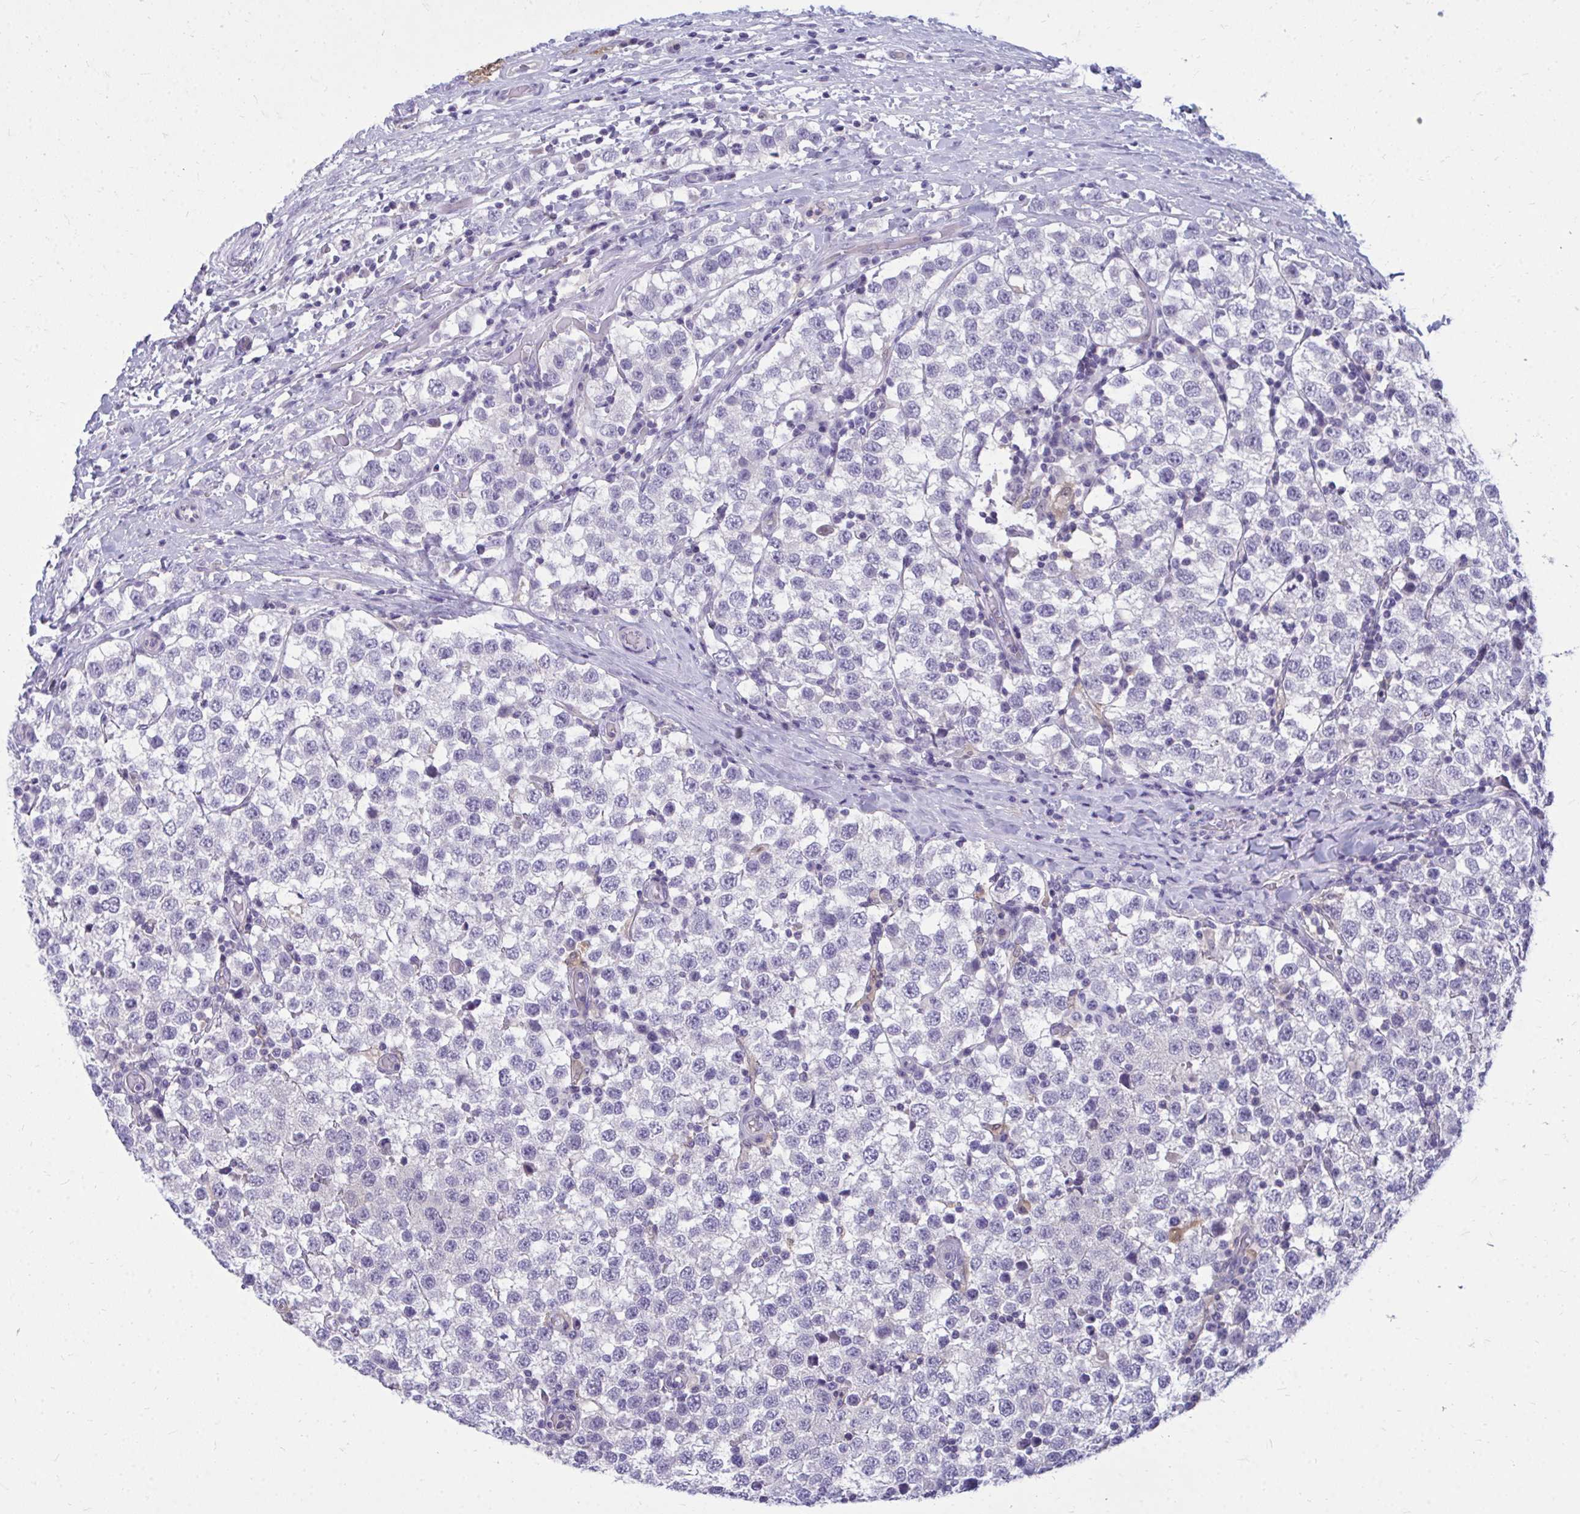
{"staining": {"intensity": "negative", "quantity": "none", "location": "none"}, "tissue": "testis cancer", "cell_type": "Tumor cells", "image_type": "cancer", "snomed": [{"axis": "morphology", "description": "Seminoma, NOS"}, {"axis": "topography", "description": "Testis"}], "caption": "This histopathology image is of seminoma (testis) stained with immunohistochemistry to label a protein in brown with the nuclei are counter-stained blue. There is no positivity in tumor cells.", "gene": "FABP3", "patient": {"sex": "male", "age": 34}}